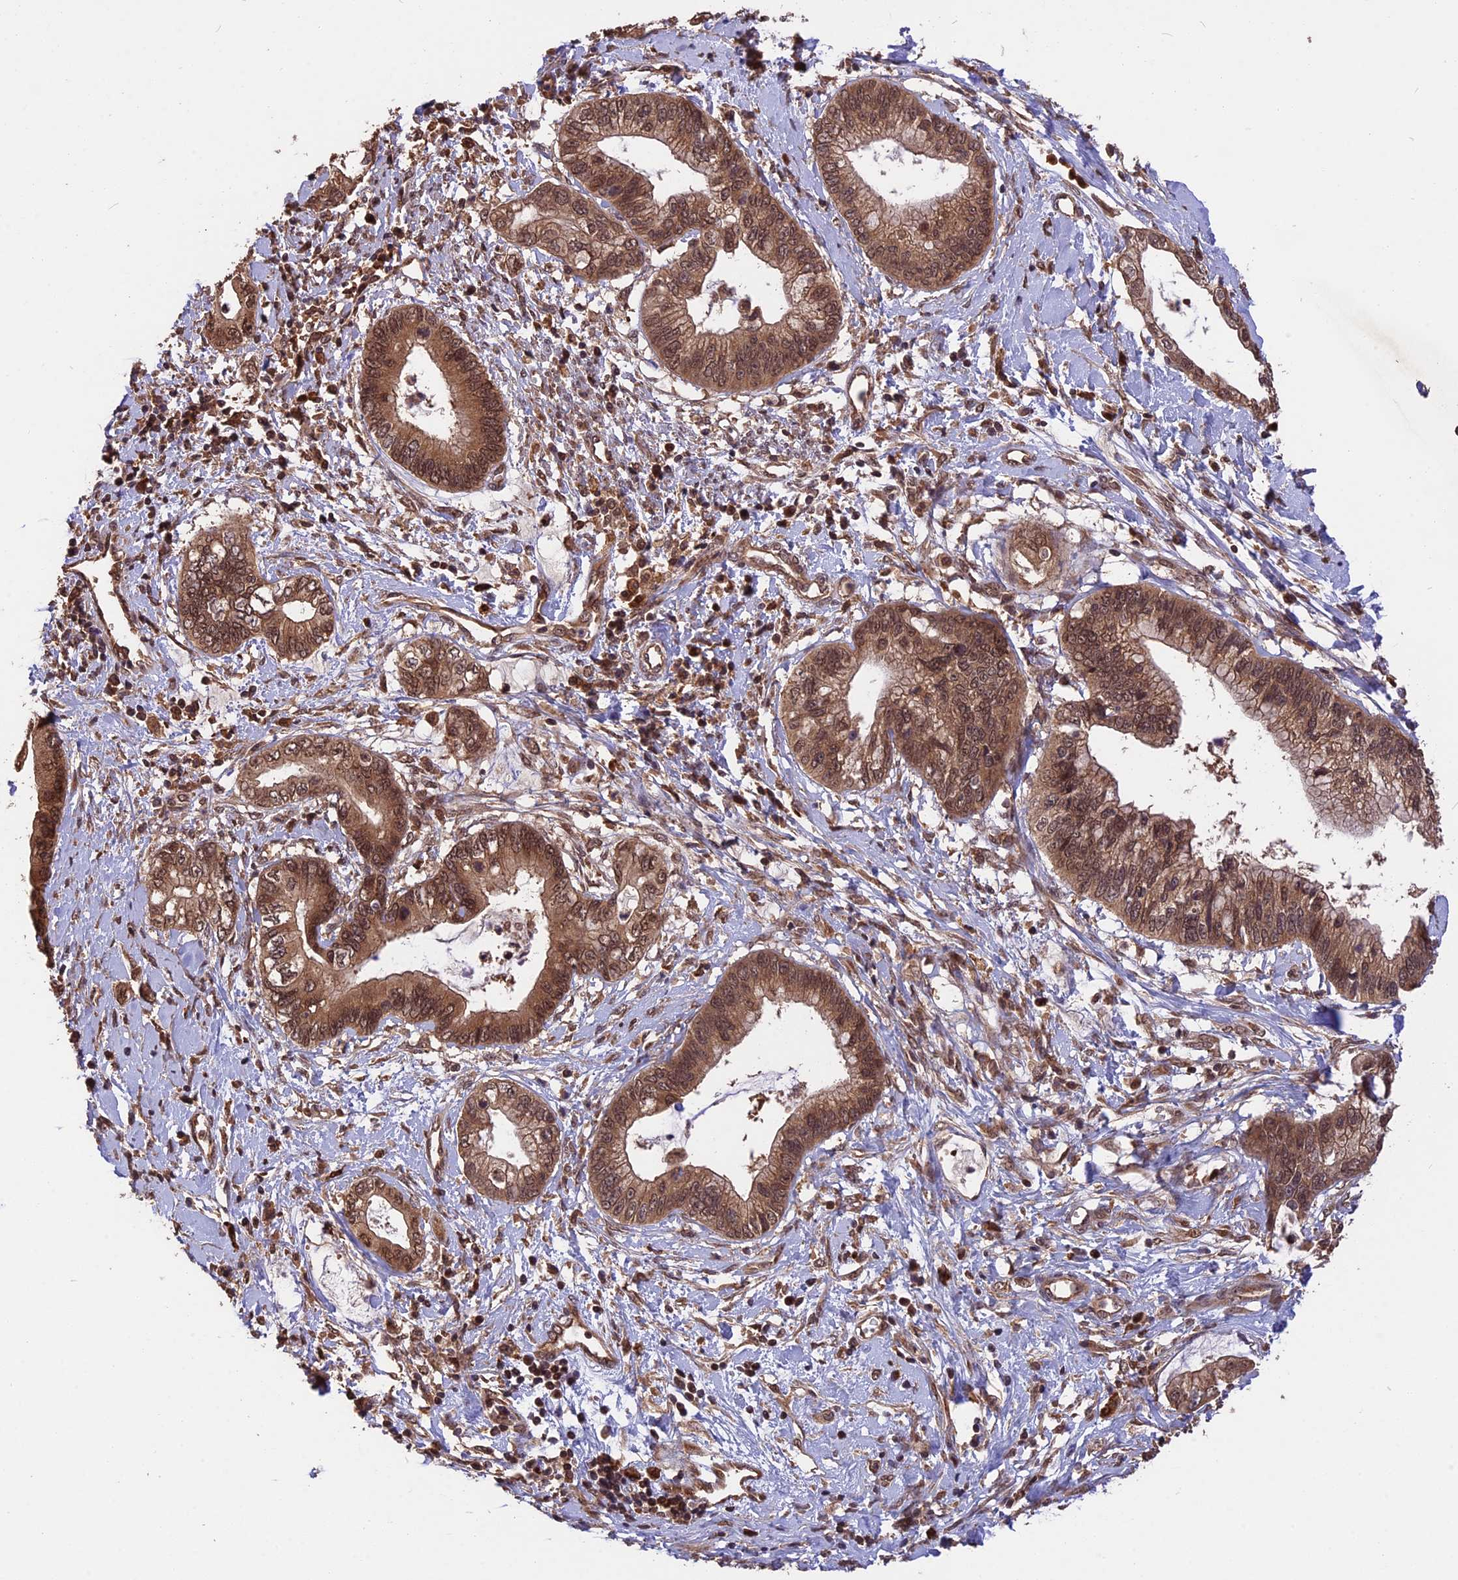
{"staining": {"intensity": "moderate", "quantity": ">75%", "location": "cytoplasmic/membranous,nuclear"}, "tissue": "cervical cancer", "cell_type": "Tumor cells", "image_type": "cancer", "snomed": [{"axis": "morphology", "description": "Adenocarcinoma, NOS"}, {"axis": "topography", "description": "Cervix"}], "caption": "Protein expression analysis of human cervical adenocarcinoma reveals moderate cytoplasmic/membranous and nuclear expression in about >75% of tumor cells.", "gene": "ESCO1", "patient": {"sex": "female", "age": 44}}